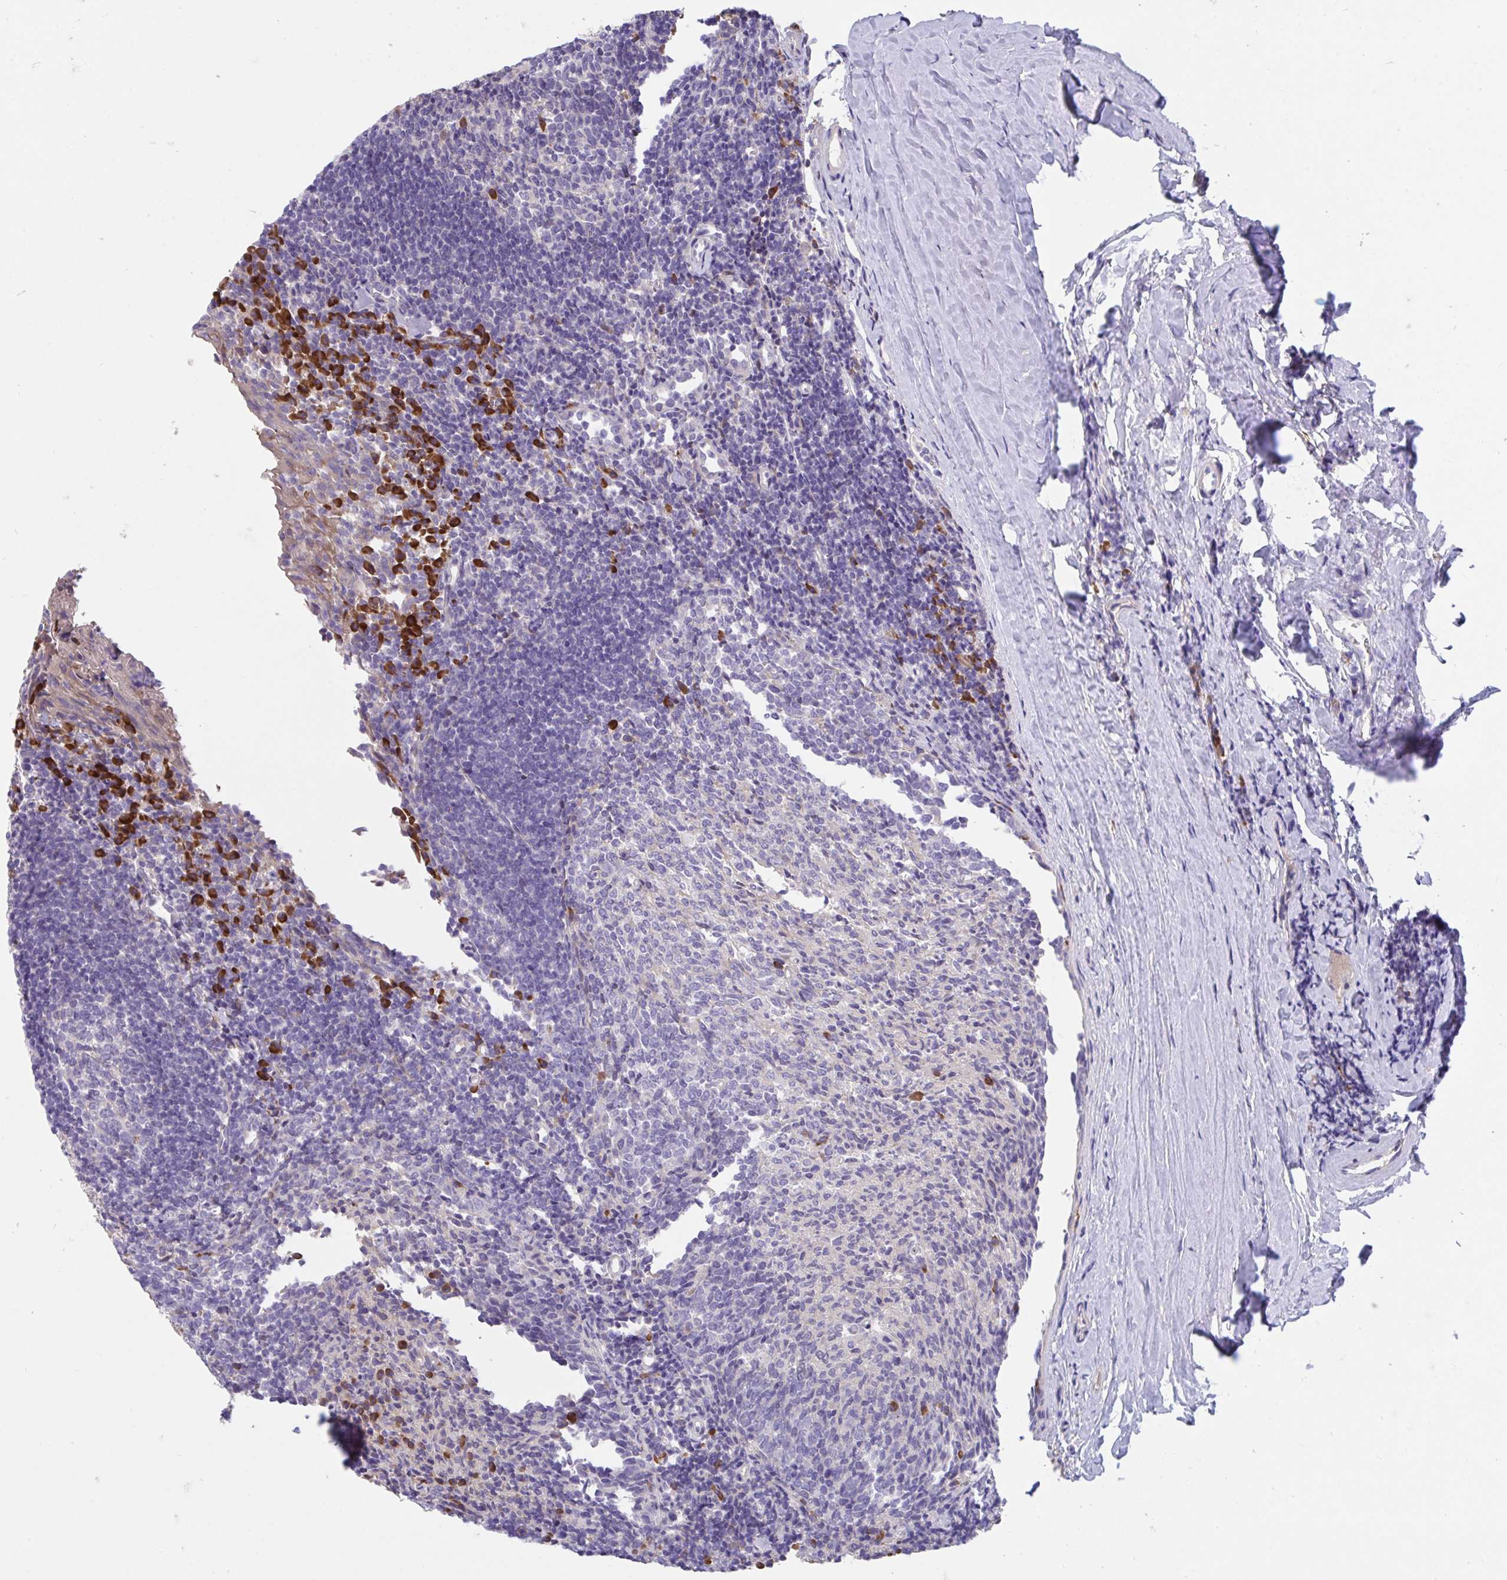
{"staining": {"intensity": "strong", "quantity": "<25%", "location": "cytoplasmic/membranous"}, "tissue": "tonsil", "cell_type": "Germinal center cells", "image_type": "normal", "snomed": [{"axis": "morphology", "description": "Normal tissue, NOS"}, {"axis": "topography", "description": "Tonsil"}], "caption": "IHC of unremarkable human tonsil exhibits medium levels of strong cytoplasmic/membranous staining in about <25% of germinal center cells.", "gene": "SUSD4", "patient": {"sex": "female", "age": 10}}